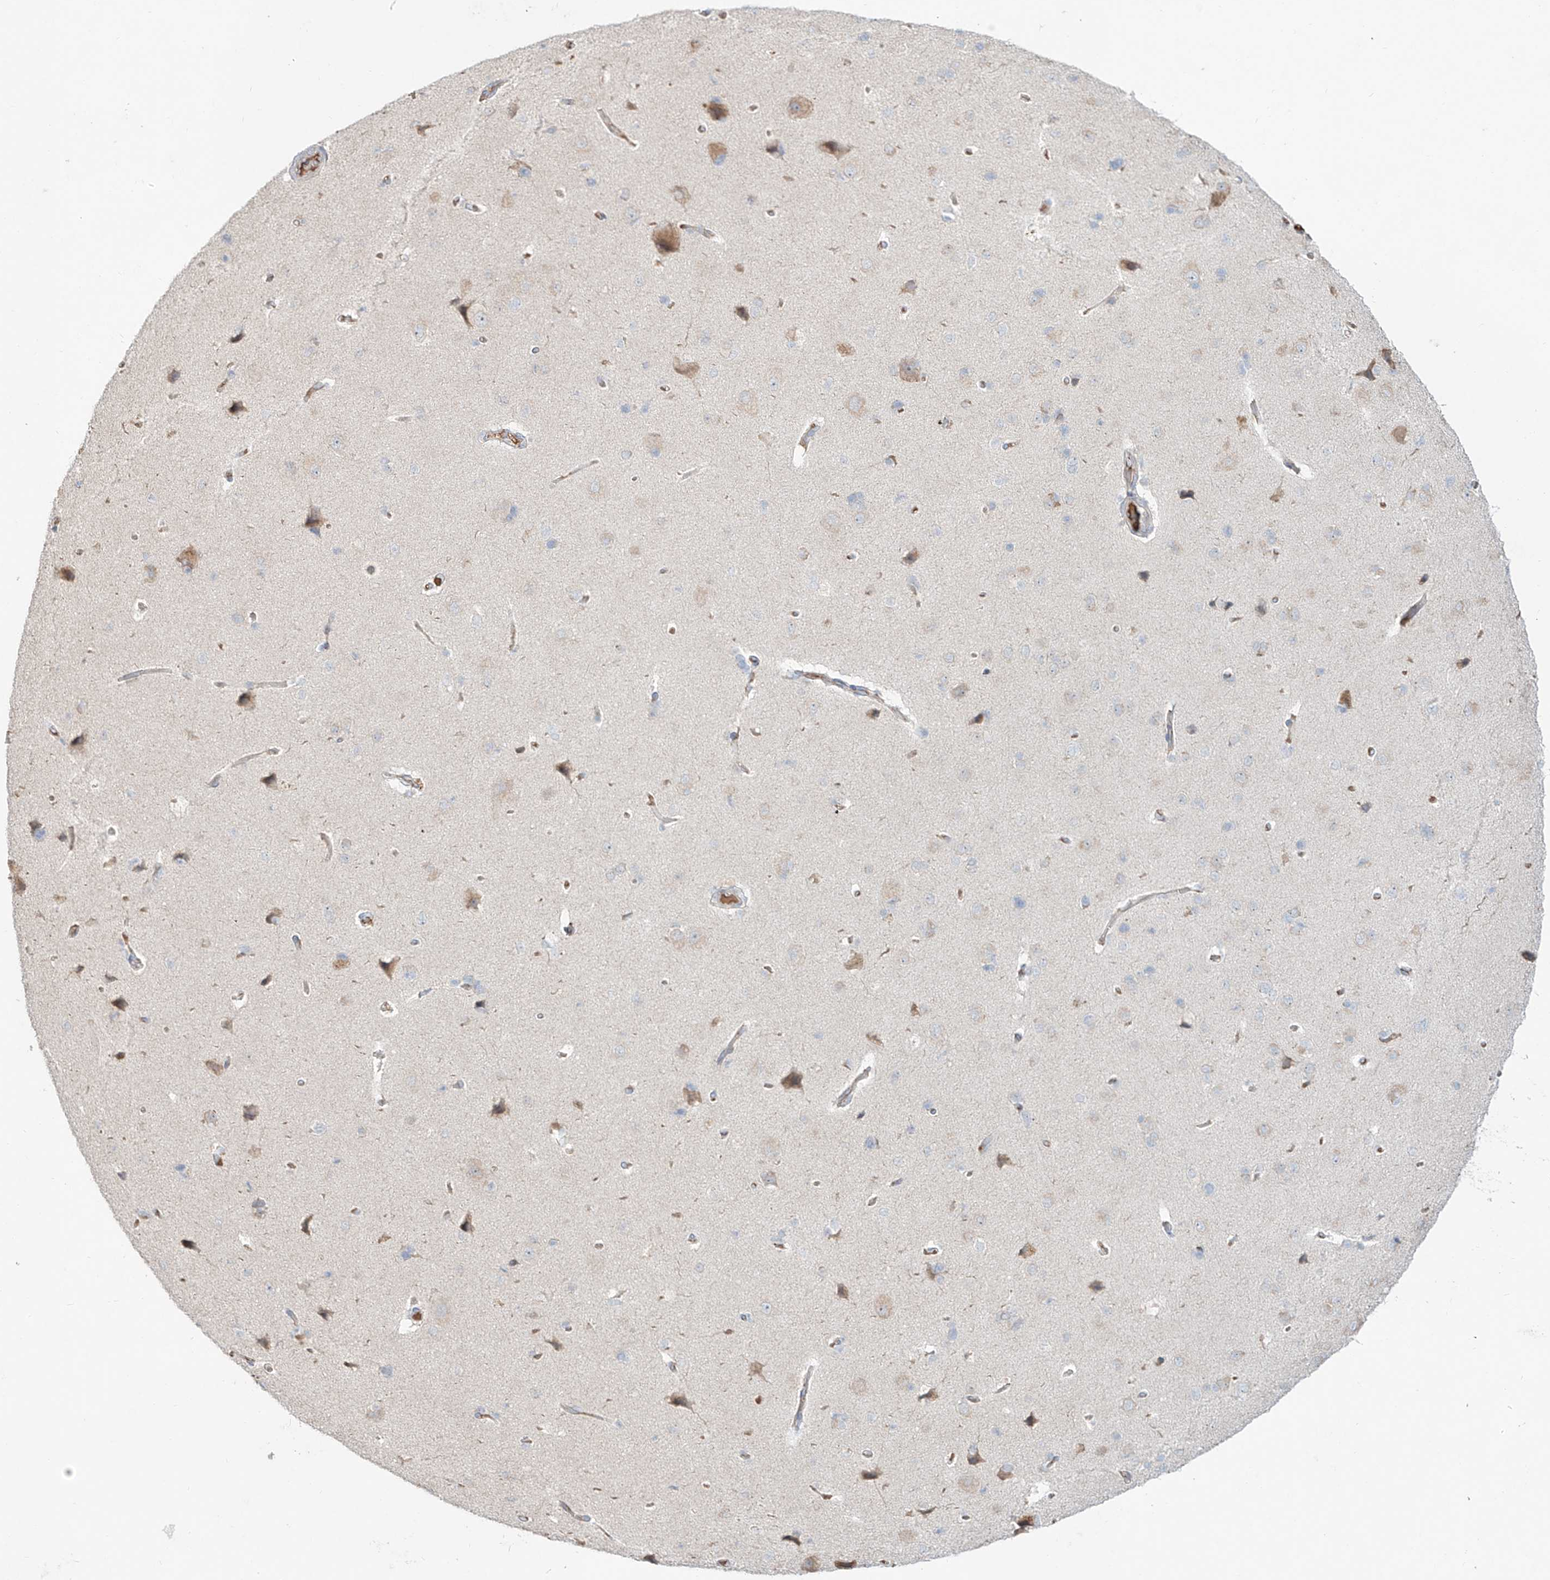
{"staining": {"intensity": "negative", "quantity": "none", "location": "none"}, "tissue": "cerebral cortex", "cell_type": "Endothelial cells", "image_type": "normal", "snomed": [{"axis": "morphology", "description": "Normal tissue, NOS"}, {"axis": "topography", "description": "Cerebral cortex"}], "caption": "The photomicrograph demonstrates no staining of endothelial cells in normal cerebral cortex. (IHC, brightfield microscopy, high magnification).", "gene": "ERO1A", "patient": {"sex": "male", "age": 62}}